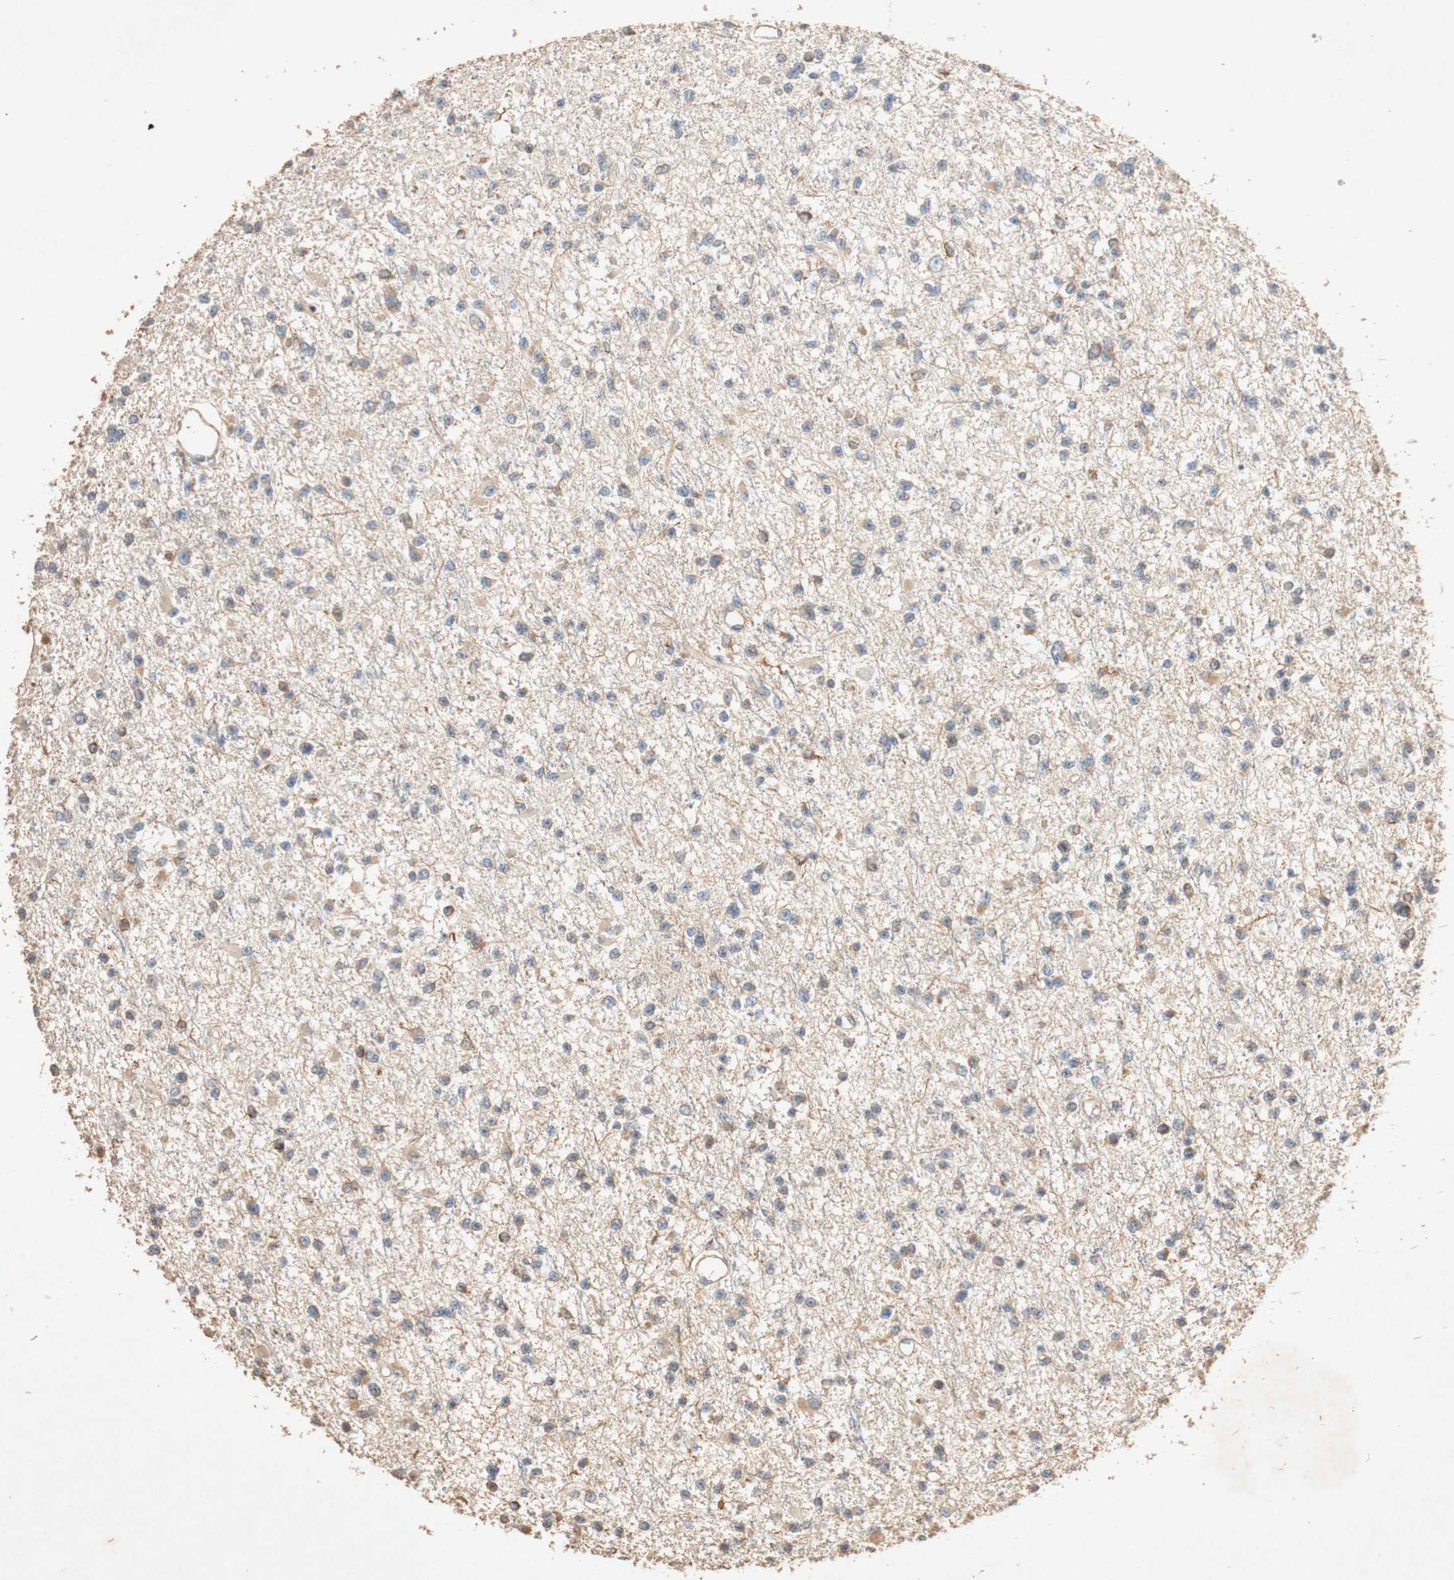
{"staining": {"intensity": "weak", "quantity": "25%-75%", "location": "cytoplasmic/membranous"}, "tissue": "glioma", "cell_type": "Tumor cells", "image_type": "cancer", "snomed": [{"axis": "morphology", "description": "Glioma, malignant, Low grade"}, {"axis": "topography", "description": "Brain"}], "caption": "IHC photomicrograph of human glioma stained for a protein (brown), which demonstrates low levels of weak cytoplasmic/membranous expression in about 25%-75% of tumor cells.", "gene": "TUBB", "patient": {"sex": "female", "age": 22}}